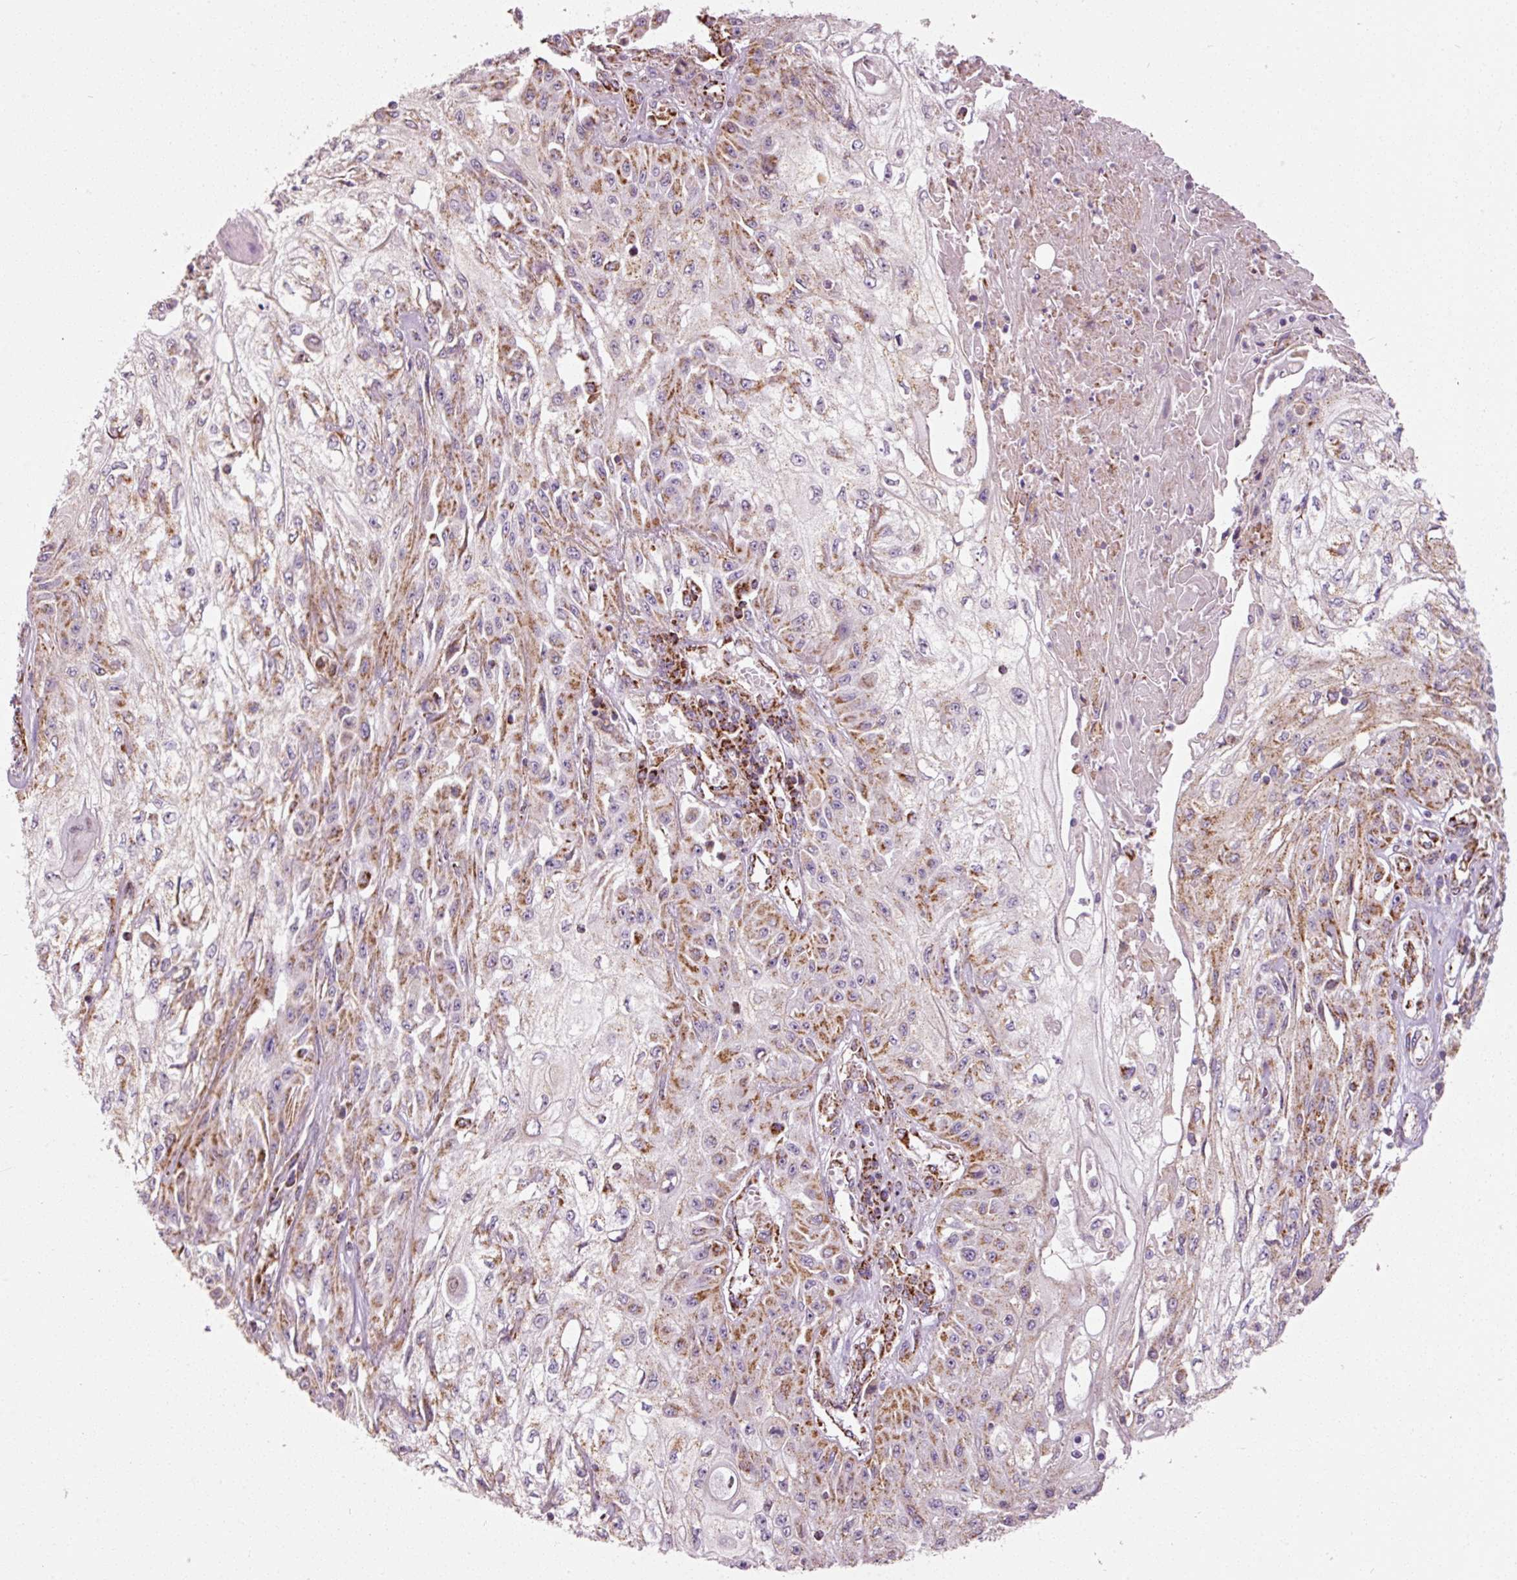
{"staining": {"intensity": "moderate", "quantity": "25%-75%", "location": "cytoplasmic/membranous"}, "tissue": "skin cancer", "cell_type": "Tumor cells", "image_type": "cancer", "snomed": [{"axis": "morphology", "description": "Squamous cell carcinoma, NOS"}, {"axis": "morphology", "description": "Squamous cell carcinoma, metastatic, NOS"}, {"axis": "topography", "description": "Skin"}, {"axis": "topography", "description": "Lymph node"}], "caption": "Brown immunohistochemical staining in skin metastatic squamous cell carcinoma demonstrates moderate cytoplasmic/membranous expression in approximately 25%-75% of tumor cells. (brown staining indicates protein expression, while blue staining denotes nuclei).", "gene": "NDUFB4", "patient": {"sex": "male", "age": 75}}